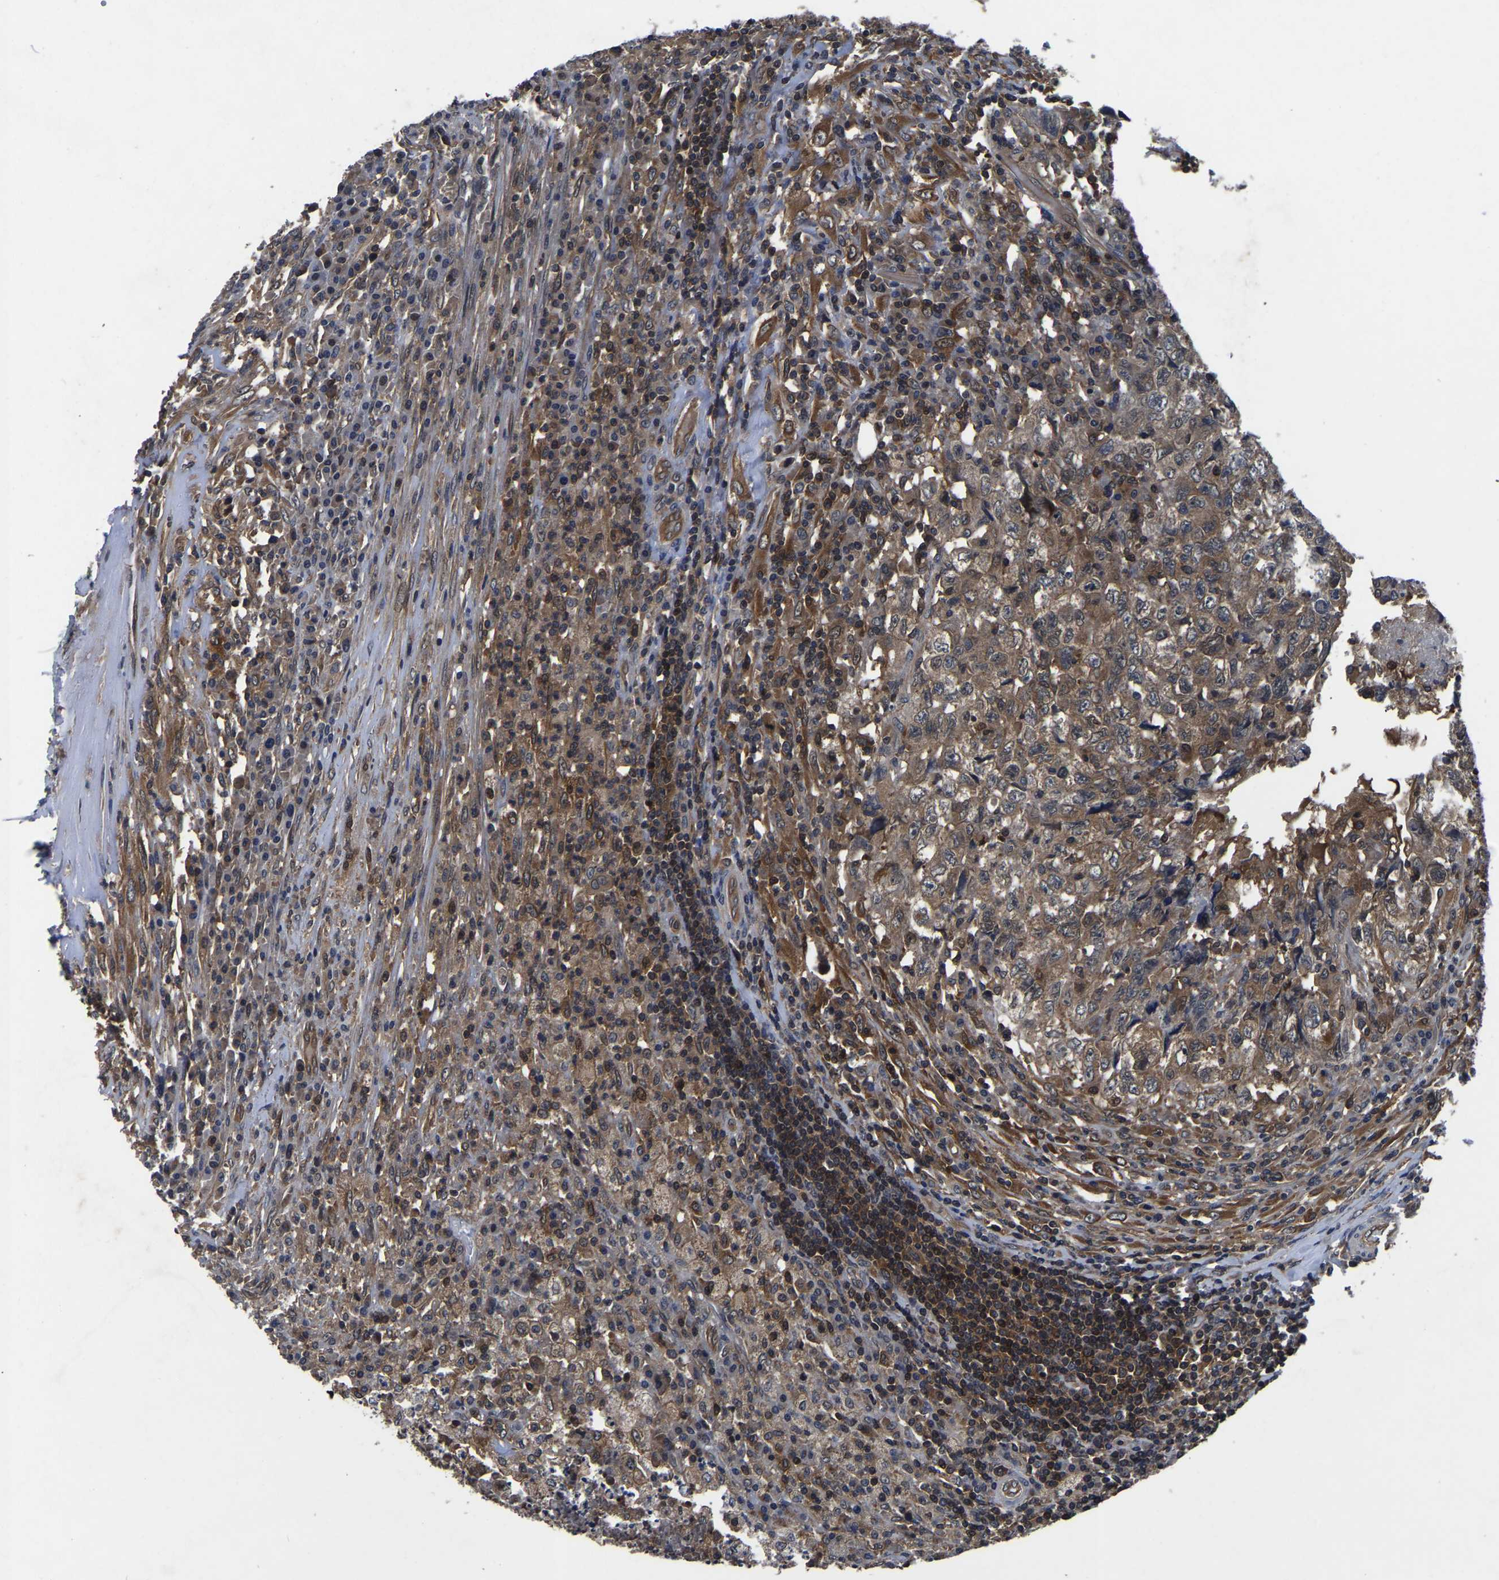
{"staining": {"intensity": "moderate", "quantity": "25%-75%", "location": "cytoplasmic/membranous"}, "tissue": "testis cancer", "cell_type": "Tumor cells", "image_type": "cancer", "snomed": [{"axis": "morphology", "description": "Necrosis, NOS"}, {"axis": "morphology", "description": "Carcinoma, Embryonal, NOS"}, {"axis": "topography", "description": "Testis"}], "caption": "A medium amount of moderate cytoplasmic/membranous expression is present in approximately 25%-75% of tumor cells in testis embryonal carcinoma tissue.", "gene": "FGD5", "patient": {"sex": "male", "age": 19}}